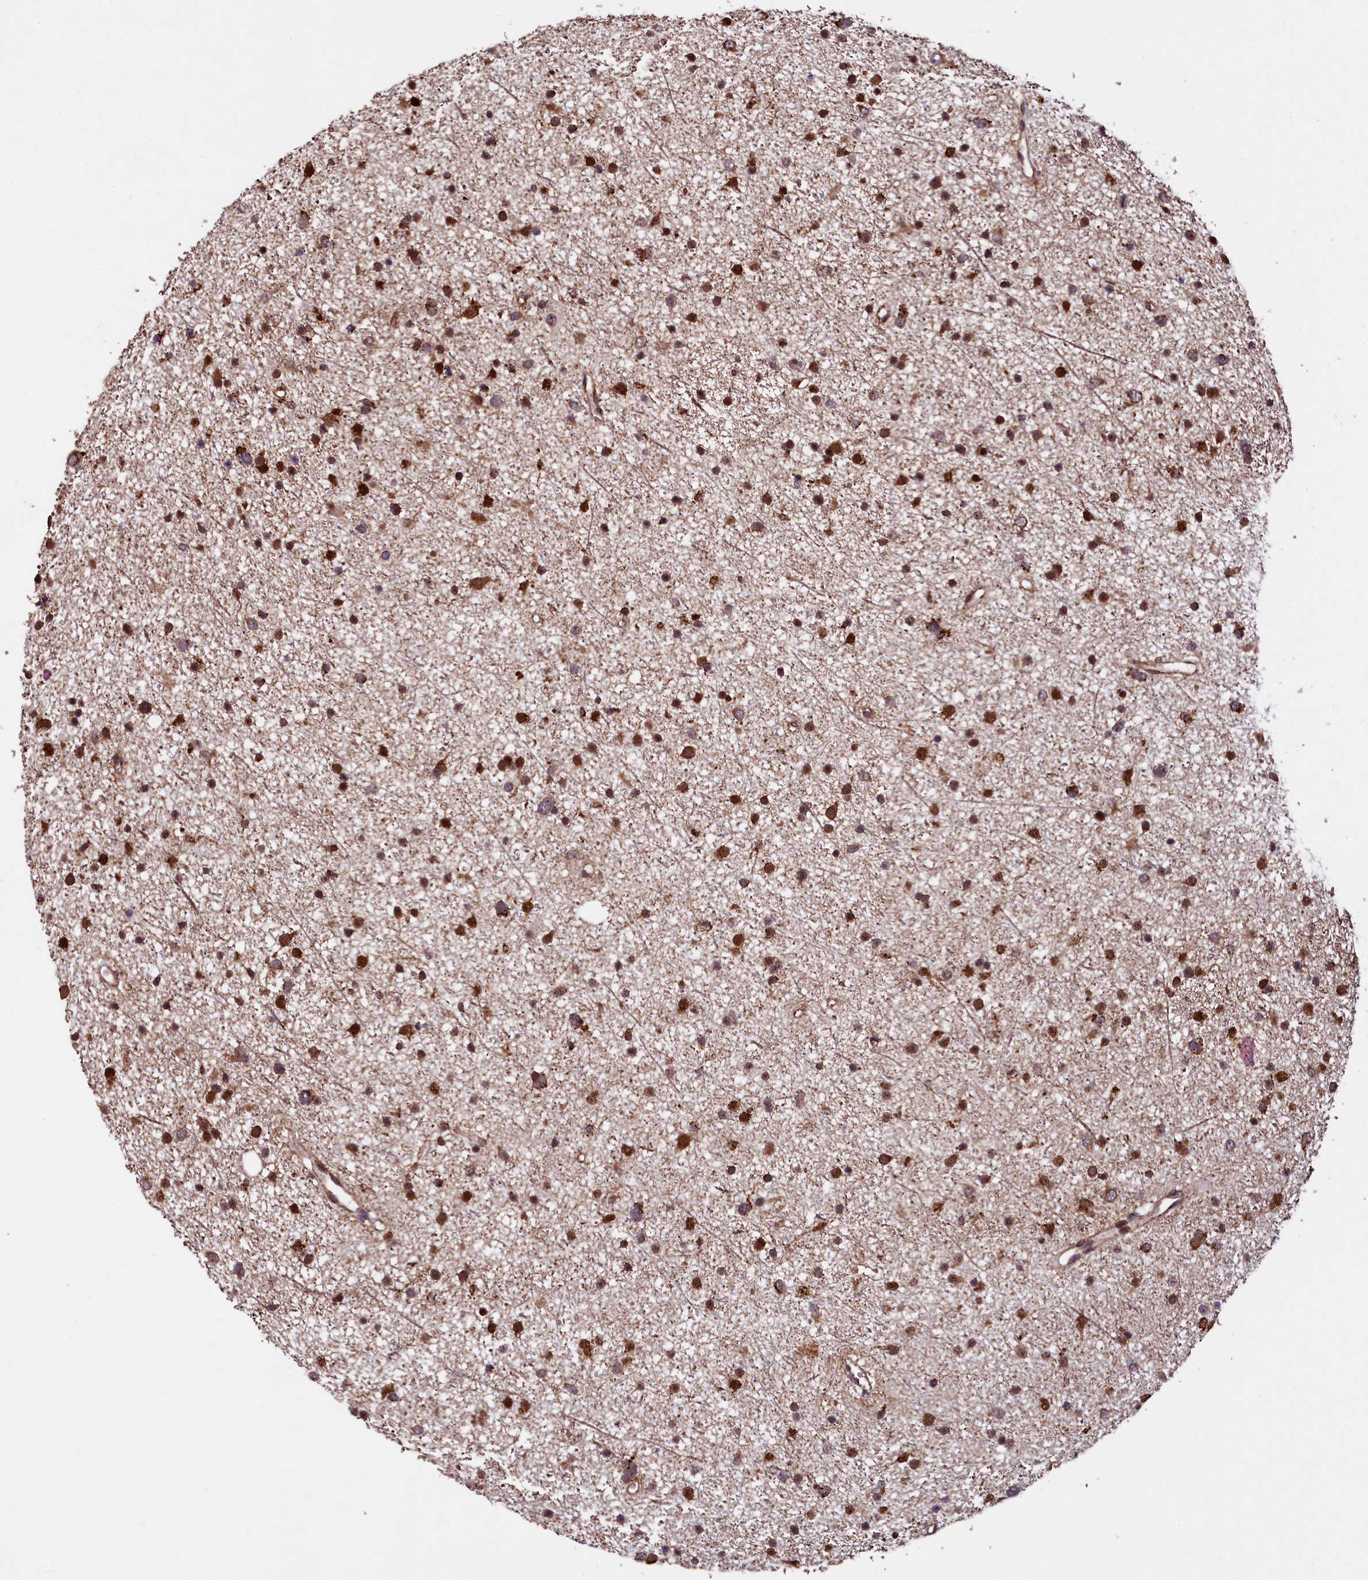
{"staining": {"intensity": "moderate", "quantity": ">75%", "location": "cytoplasmic/membranous,nuclear"}, "tissue": "glioma", "cell_type": "Tumor cells", "image_type": "cancer", "snomed": [{"axis": "morphology", "description": "Glioma, malignant, Low grade"}, {"axis": "topography", "description": "Cerebral cortex"}], "caption": "Moderate cytoplasmic/membranous and nuclear positivity is appreciated in approximately >75% of tumor cells in glioma.", "gene": "KLC2", "patient": {"sex": "female", "age": 39}}